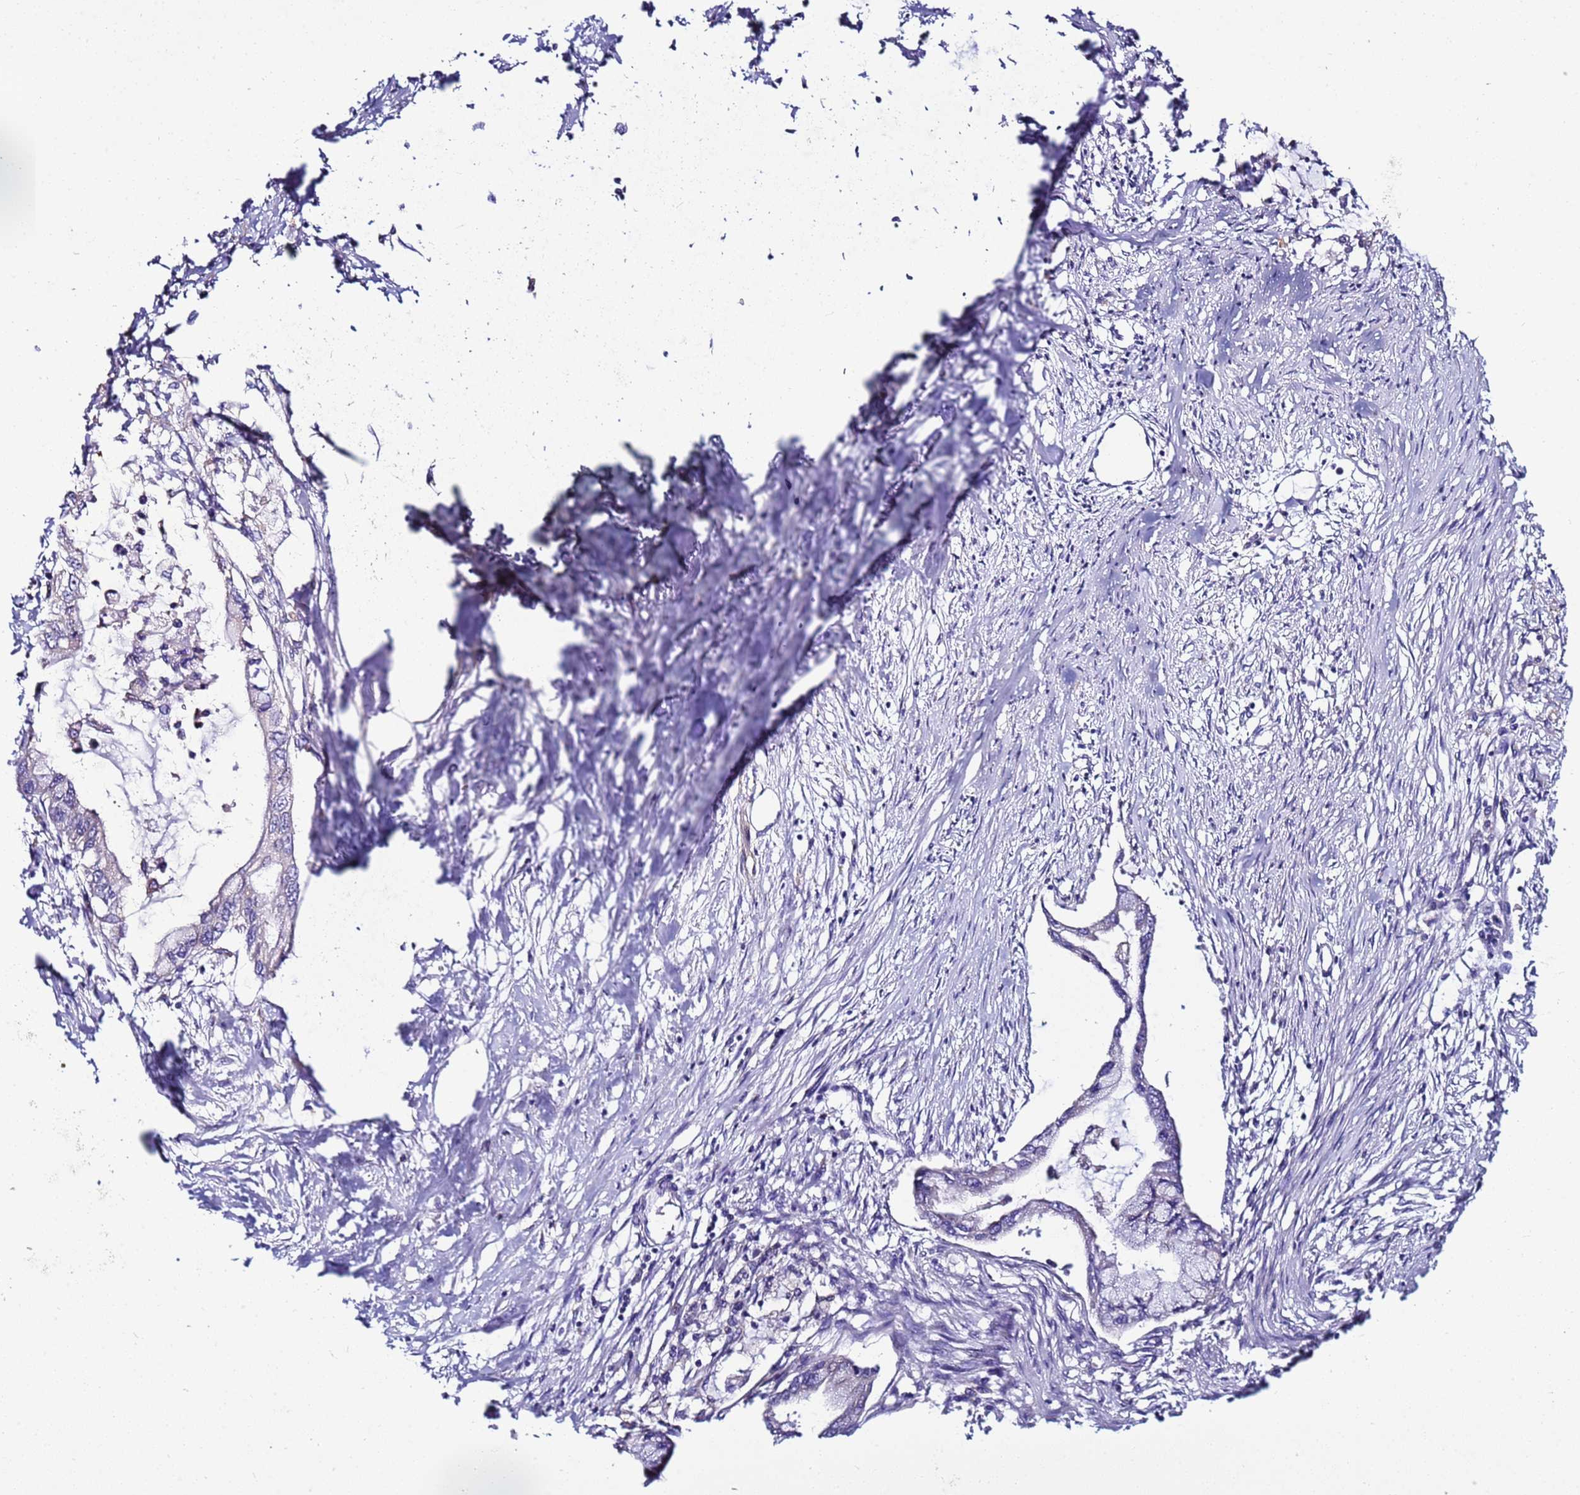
{"staining": {"intensity": "negative", "quantity": "none", "location": "none"}, "tissue": "pancreatic cancer", "cell_type": "Tumor cells", "image_type": "cancer", "snomed": [{"axis": "morphology", "description": "Adenocarcinoma, NOS"}, {"axis": "topography", "description": "Pancreas"}], "caption": "Tumor cells are negative for brown protein staining in pancreatic cancer.", "gene": "MCRIP1", "patient": {"sex": "male", "age": 48}}